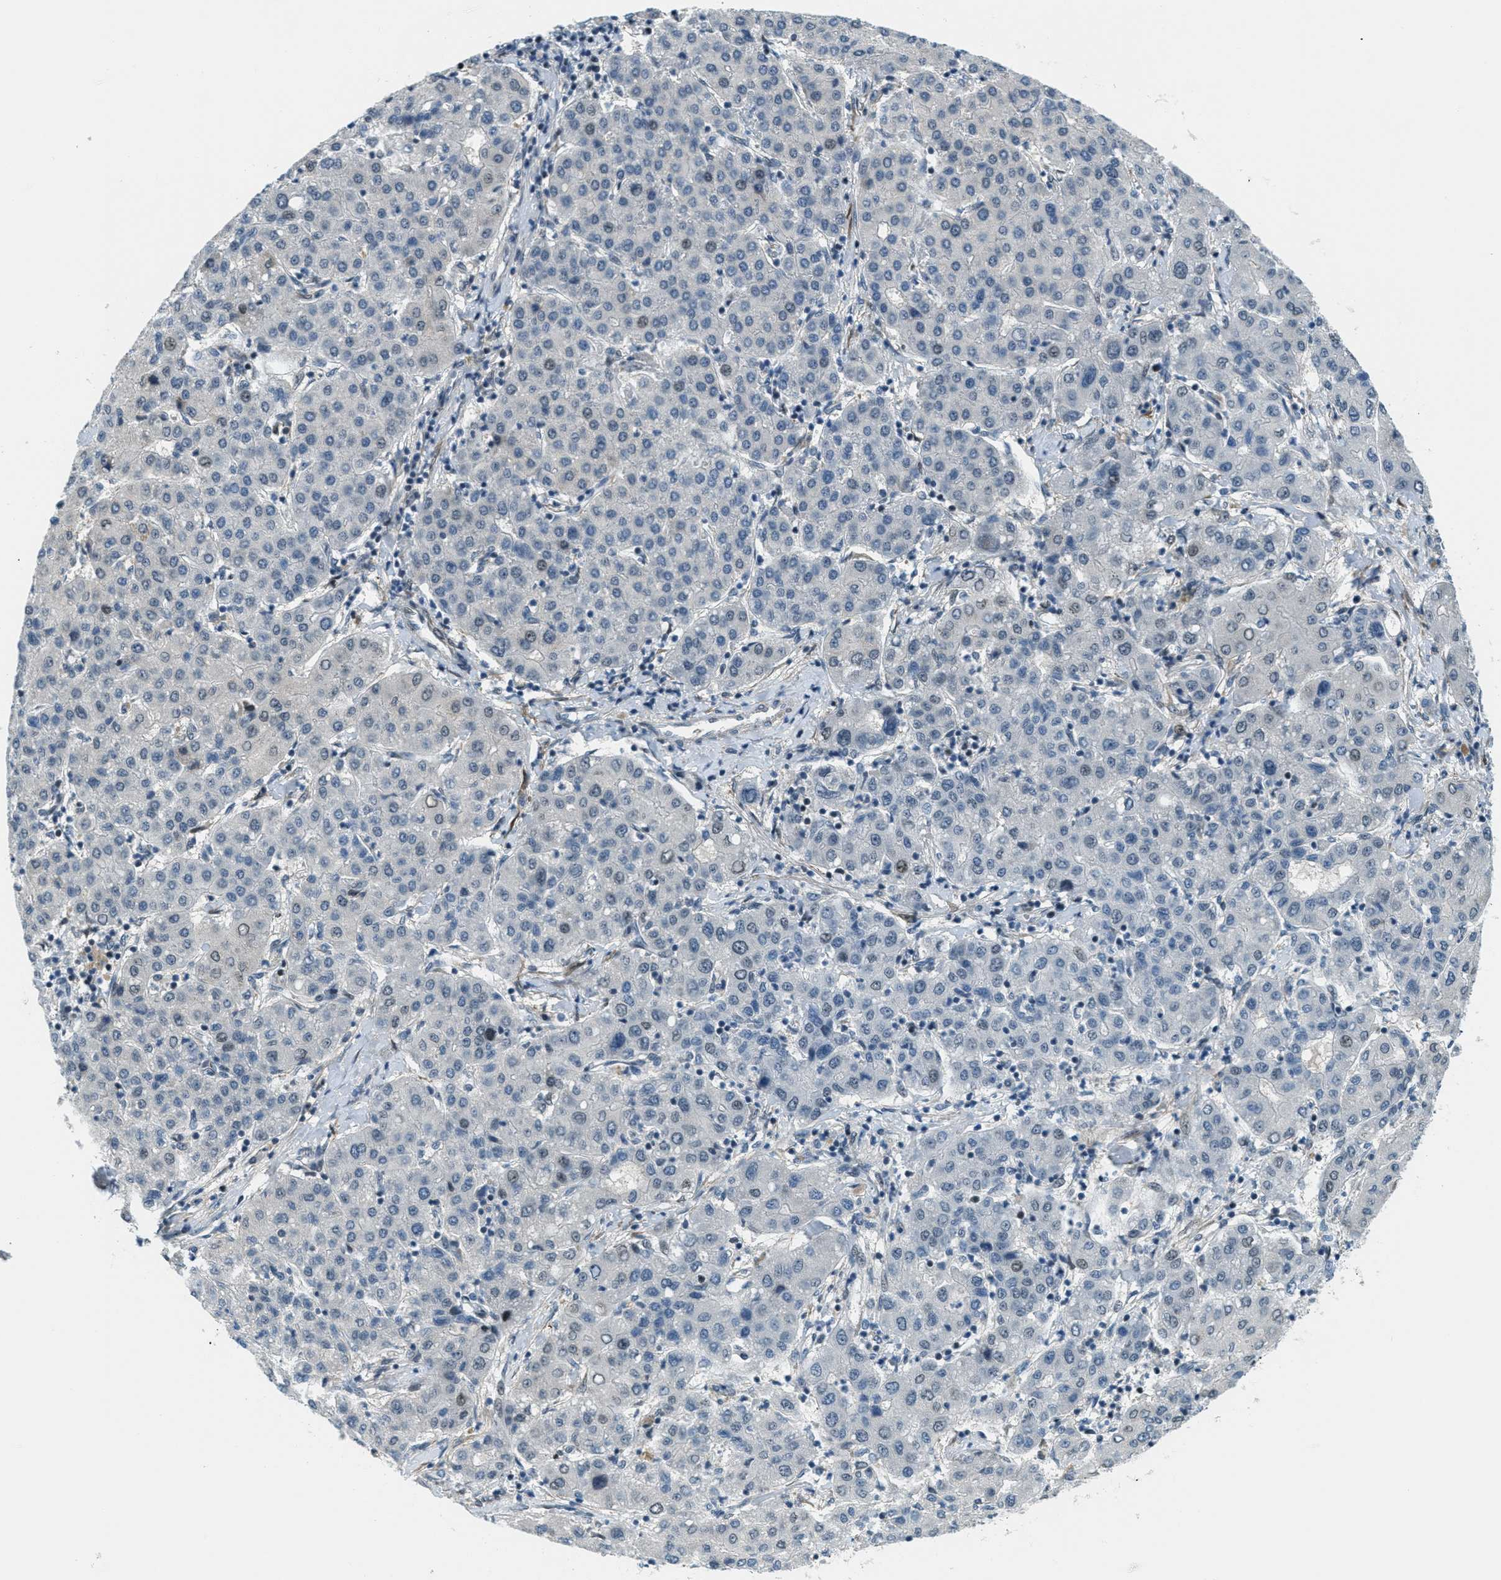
{"staining": {"intensity": "negative", "quantity": "none", "location": "none"}, "tissue": "liver cancer", "cell_type": "Tumor cells", "image_type": "cancer", "snomed": [{"axis": "morphology", "description": "Carcinoma, Hepatocellular, NOS"}, {"axis": "topography", "description": "Liver"}], "caption": "There is no significant expression in tumor cells of liver cancer (hepatocellular carcinoma).", "gene": "ZDHHC23", "patient": {"sex": "male", "age": 65}}